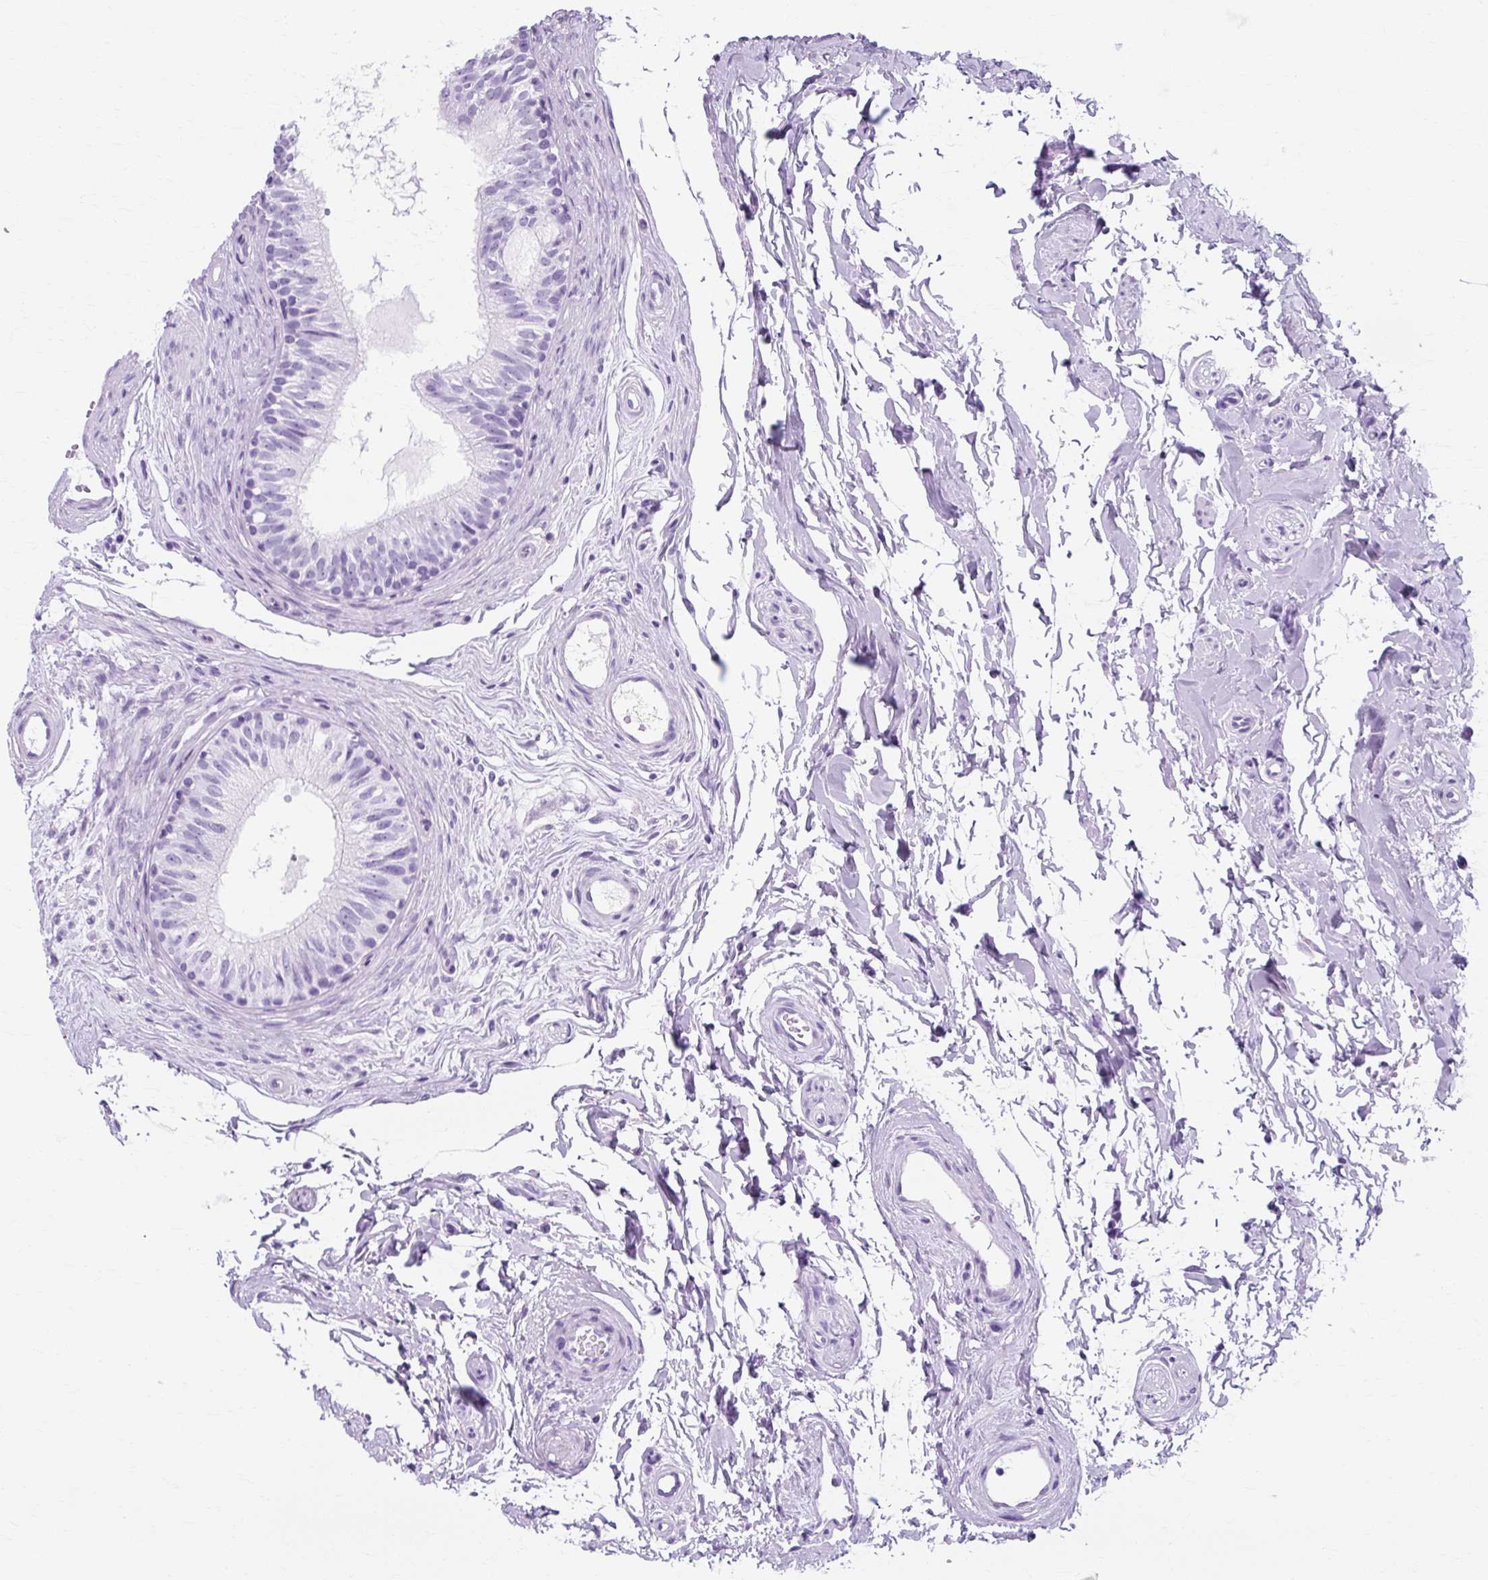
{"staining": {"intensity": "negative", "quantity": "none", "location": "none"}, "tissue": "epididymis", "cell_type": "Glandular cells", "image_type": "normal", "snomed": [{"axis": "morphology", "description": "Normal tissue, NOS"}, {"axis": "topography", "description": "Epididymis"}], "caption": "IHC histopathology image of unremarkable human epididymis stained for a protein (brown), which shows no expression in glandular cells. Brightfield microscopy of immunohistochemistry stained with DAB (3,3'-diaminobenzidine) (brown) and hematoxylin (blue), captured at high magnification.", "gene": "TMEM89", "patient": {"sex": "male", "age": 45}}